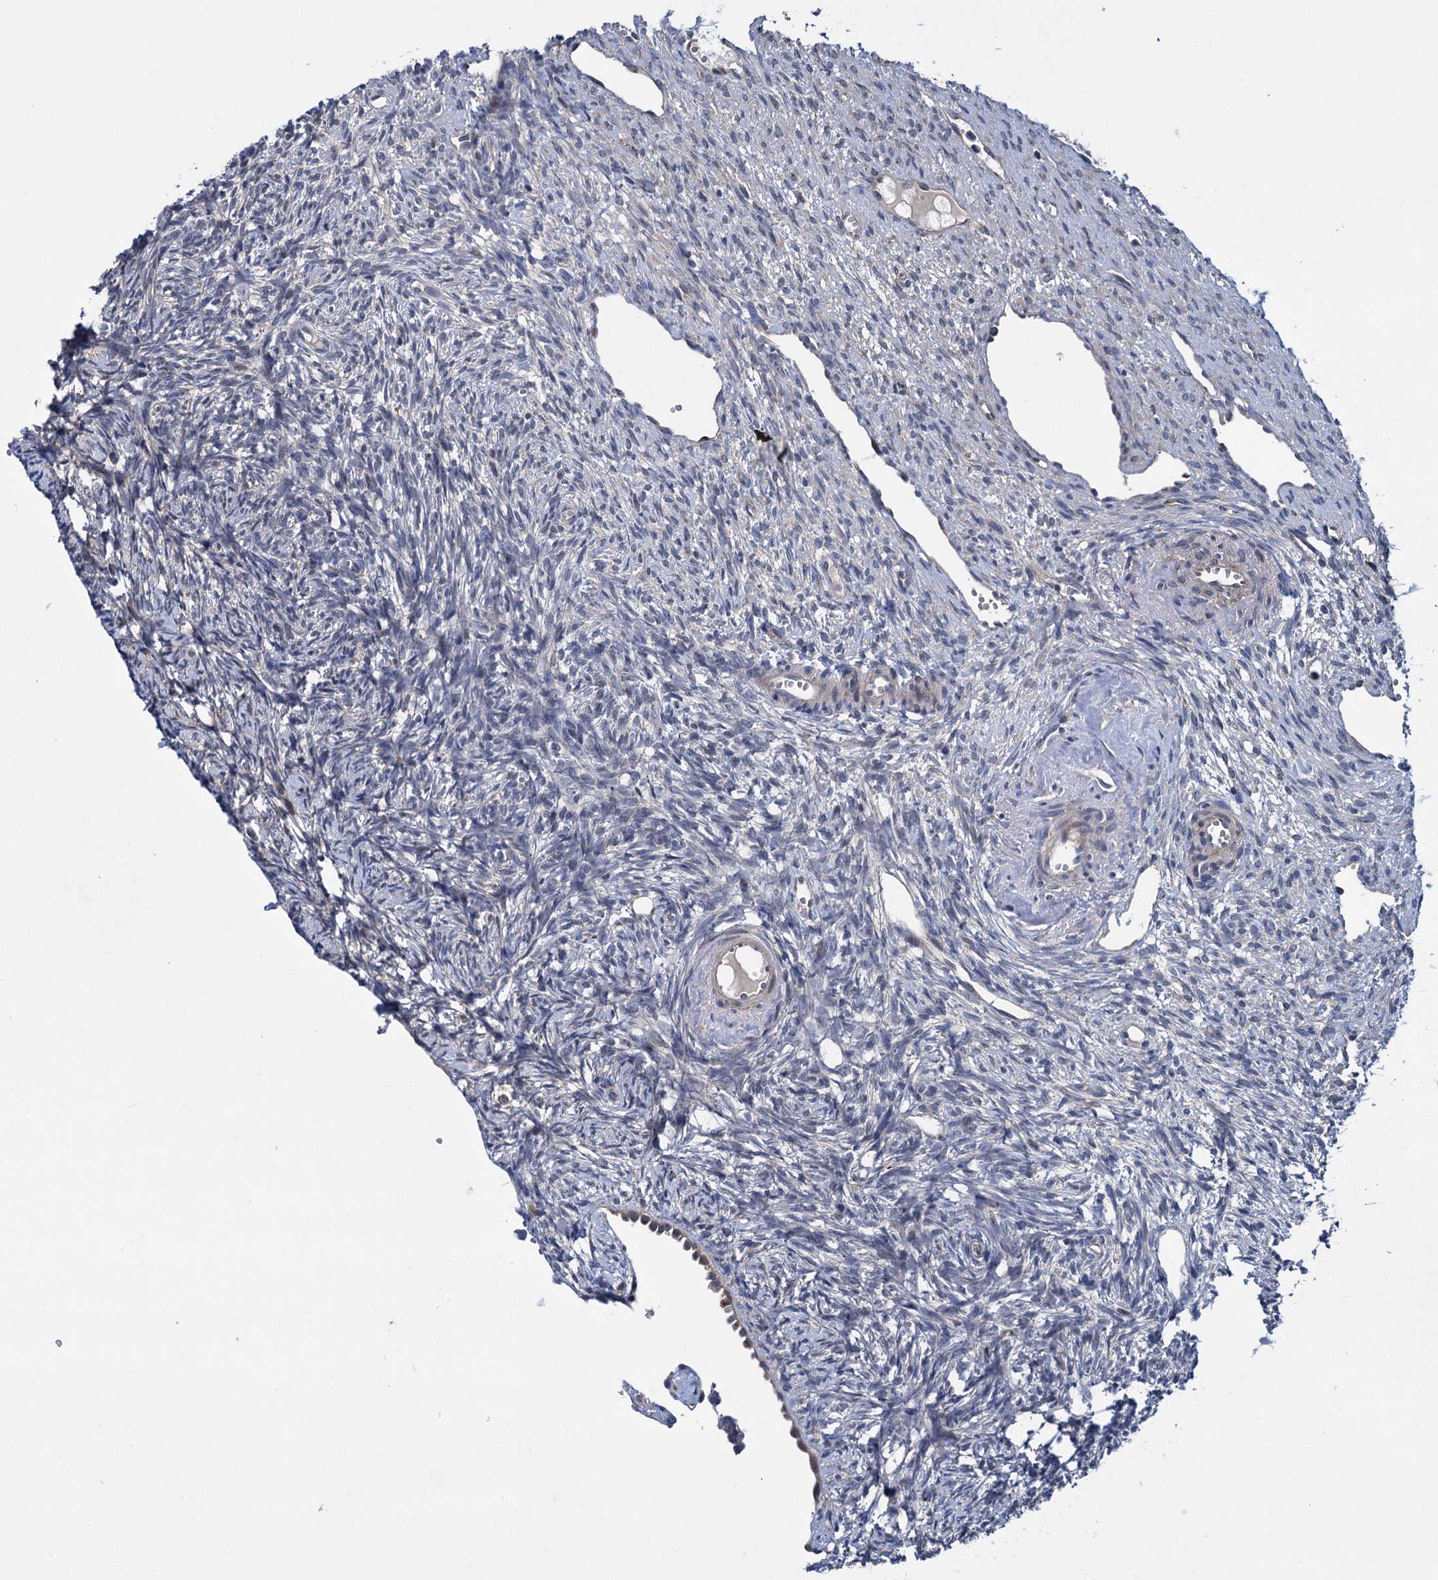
{"staining": {"intensity": "negative", "quantity": "none", "location": "none"}, "tissue": "ovary", "cell_type": "Ovarian stroma cells", "image_type": "normal", "snomed": [{"axis": "morphology", "description": "Normal tissue, NOS"}, {"axis": "topography", "description": "Ovary"}], "caption": "The photomicrograph demonstrates no significant staining in ovarian stroma cells of ovary.", "gene": "EYA4", "patient": {"sex": "female", "age": 51}}